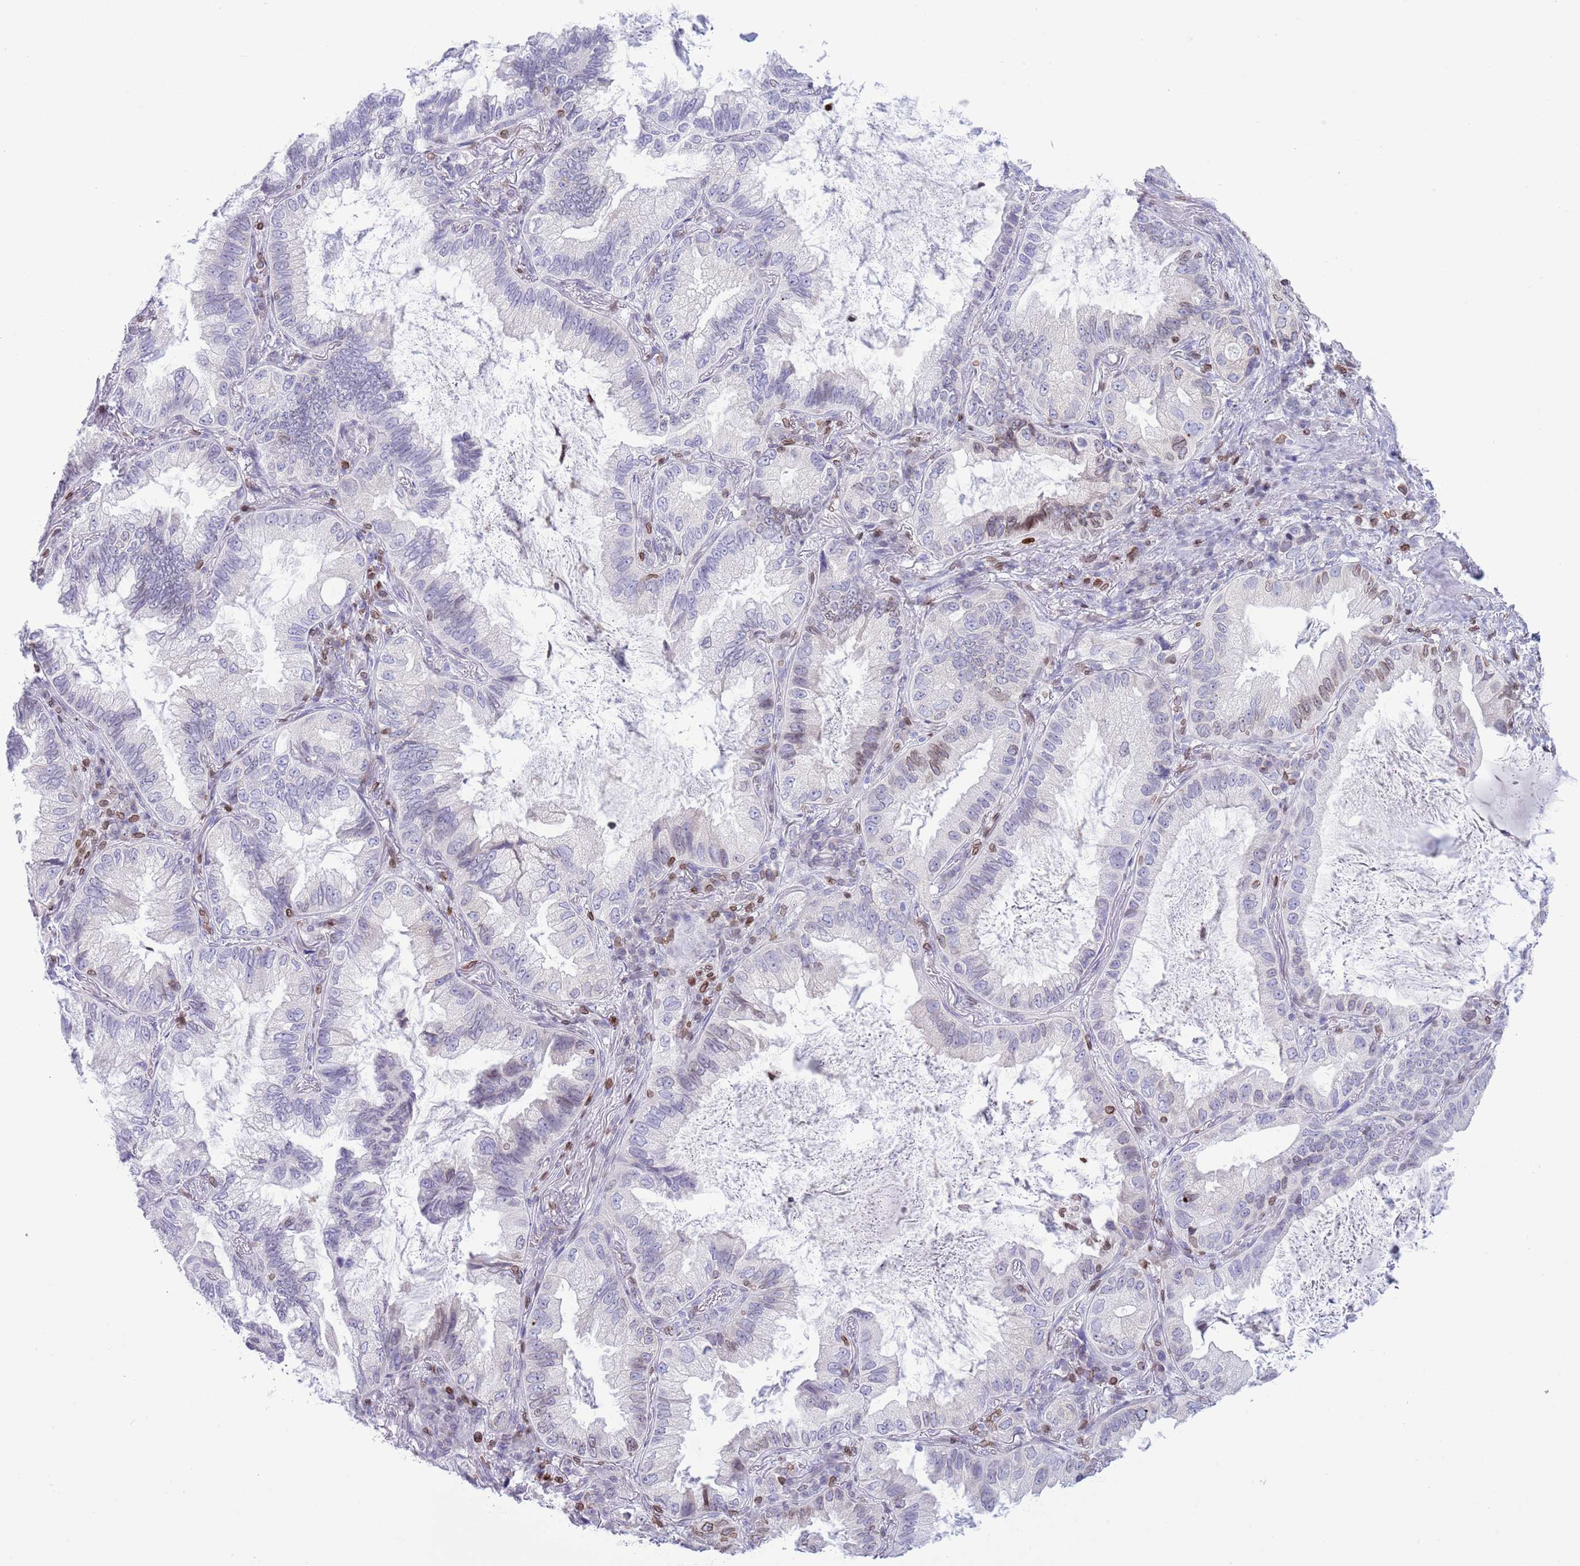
{"staining": {"intensity": "weak", "quantity": "<25%", "location": "cytoplasmic/membranous,nuclear"}, "tissue": "lung cancer", "cell_type": "Tumor cells", "image_type": "cancer", "snomed": [{"axis": "morphology", "description": "Adenocarcinoma, NOS"}, {"axis": "topography", "description": "Lung"}], "caption": "Lung cancer (adenocarcinoma) was stained to show a protein in brown. There is no significant staining in tumor cells. (DAB (3,3'-diaminobenzidine) immunohistochemistry, high magnification).", "gene": "LBR", "patient": {"sex": "female", "age": 69}}